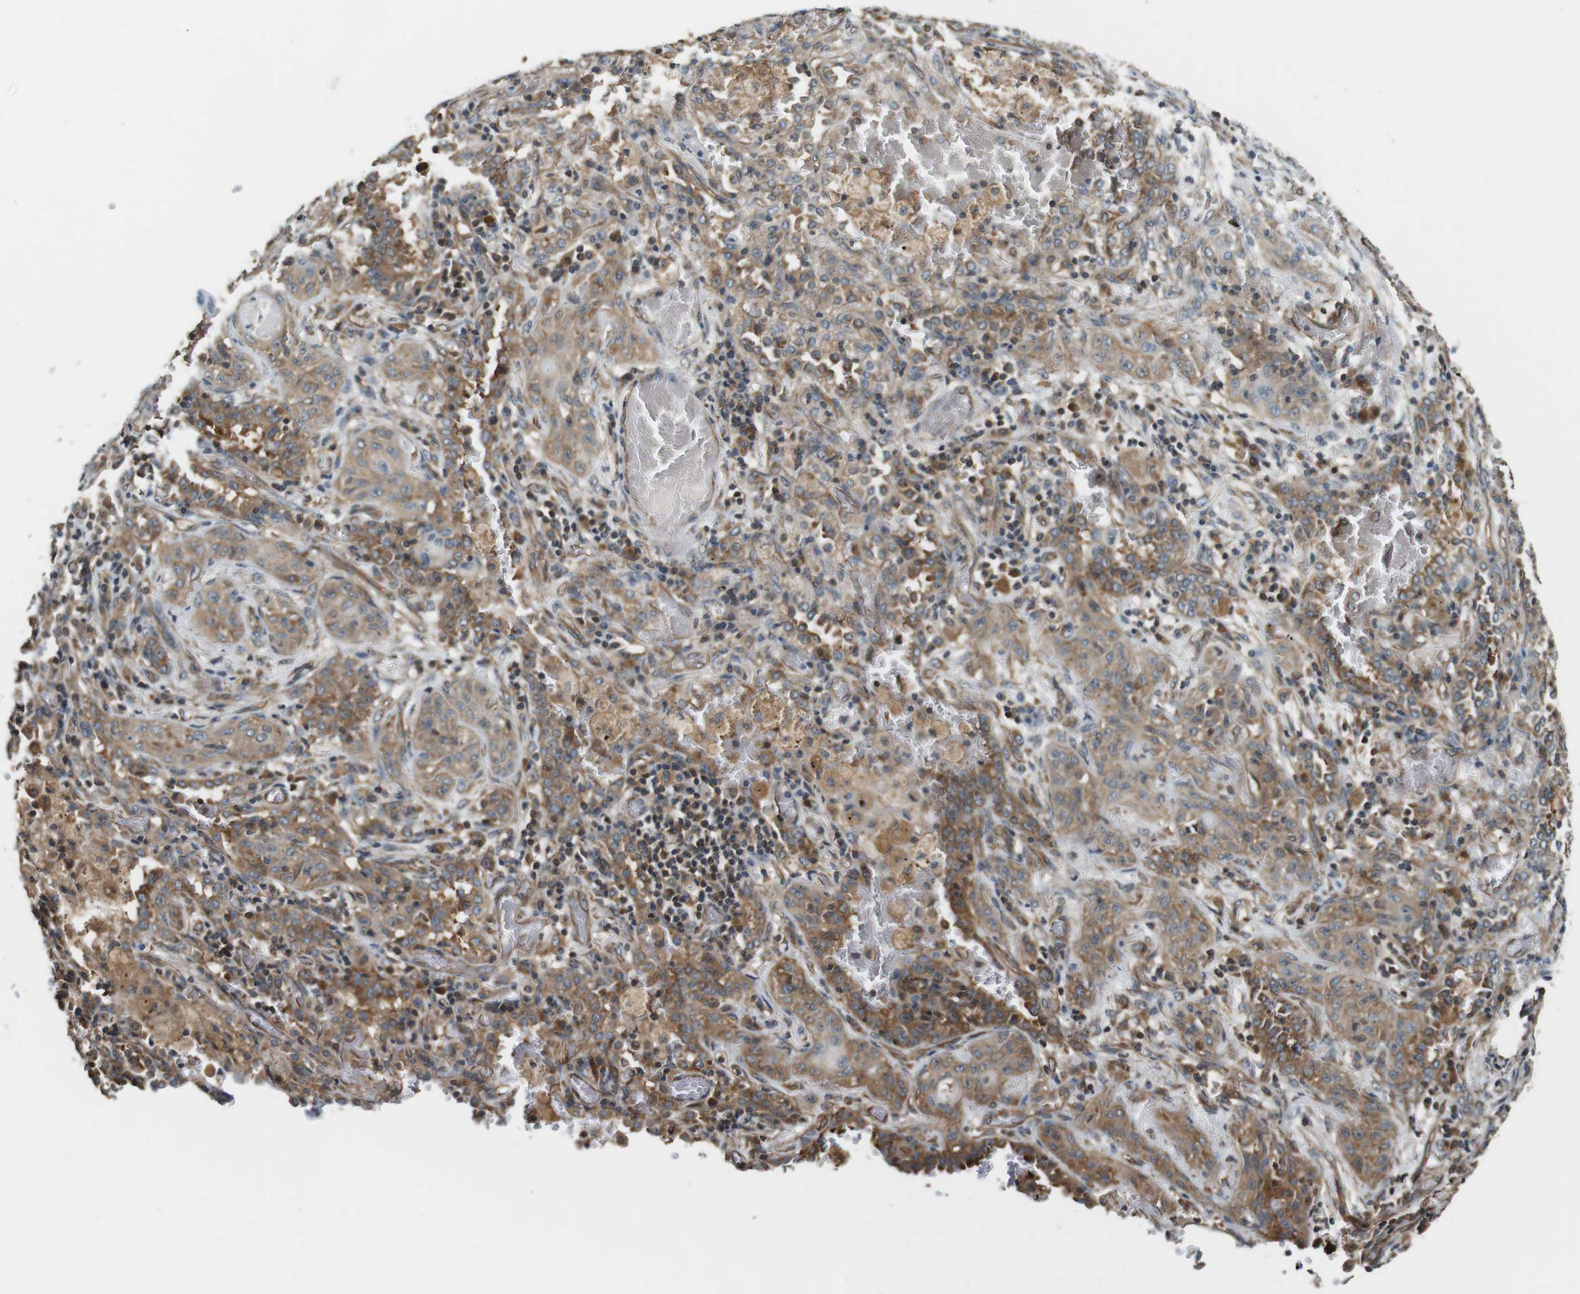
{"staining": {"intensity": "moderate", "quantity": ">75%", "location": "cytoplasmic/membranous"}, "tissue": "lung cancer", "cell_type": "Tumor cells", "image_type": "cancer", "snomed": [{"axis": "morphology", "description": "Squamous cell carcinoma, NOS"}, {"axis": "topography", "description": "Lung"}], "caption": "IHC micrograph of neoplastic tissue: lung squamous cell carcinoma stained using IHC shows medium levels of moderate protein expression localized specifically in the cytoplasmic/membranous of tumor cells, appearing as a cytoplasmic/membranous brown color.", "gene": "PA2G4", "patient": {"sex": "female", "age": 47}}